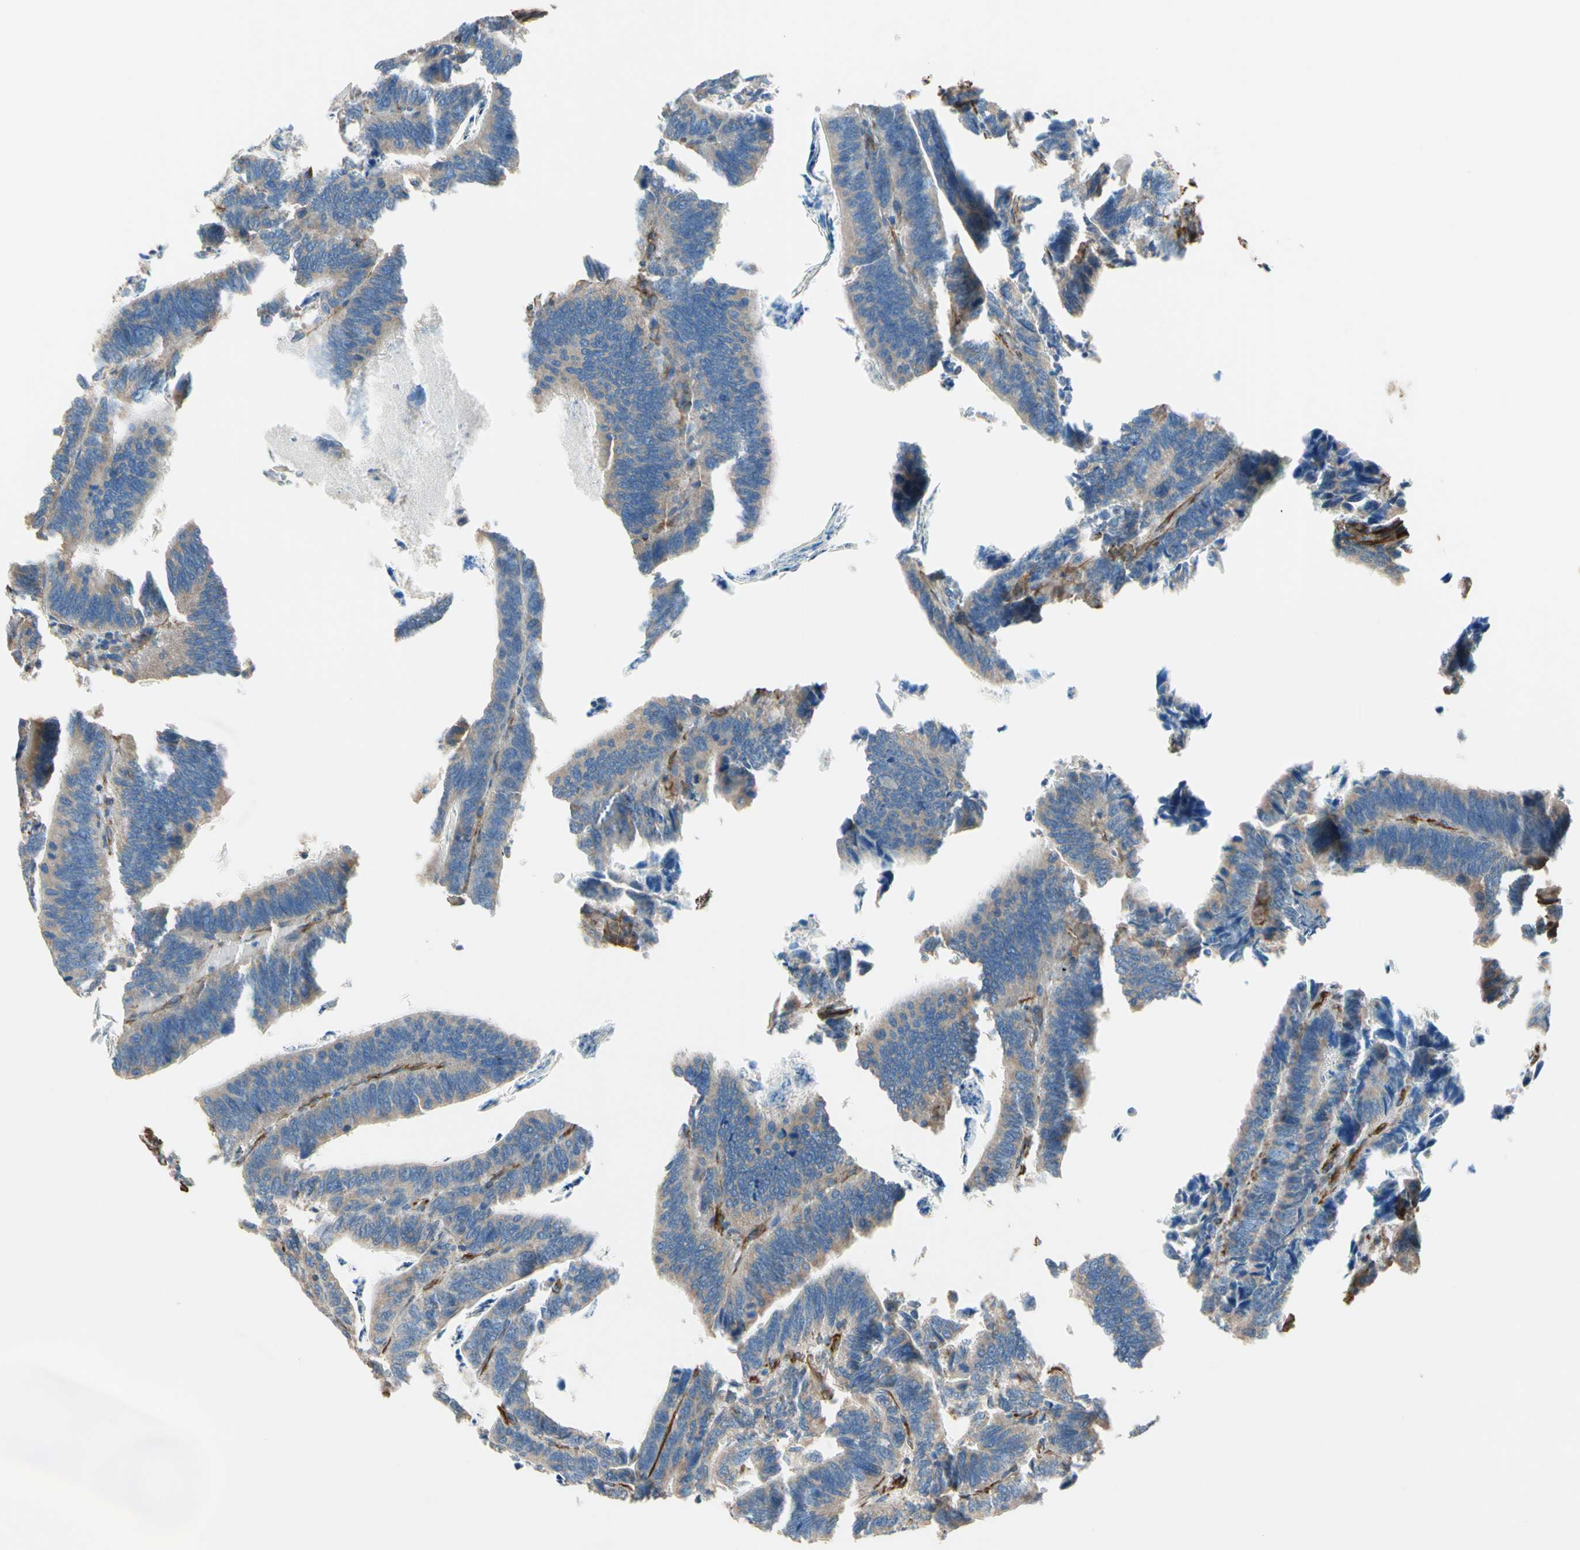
{"staining": {"intensity": "weak", "quantity": "25%-75%", "location": "cytoplasmic/membranous"}, "tissue": "colorectal cancer", "cell_type": "Tumor cells", "image_type": "cancer", "snomed": [{"axis": "morphology", "description": "Adenocarcinoma, NOS"}, {"axis": "topography", "description": "Colon"}], "caption": "Protein expression analysis of human adenocarcinoma (colorectal) reveals weak cytoplasmic/membranous positivity in approximately 25%-75% of tumor cells.", "gene": "TRAF2", "patient": {"sex": "male", "age": 72}}